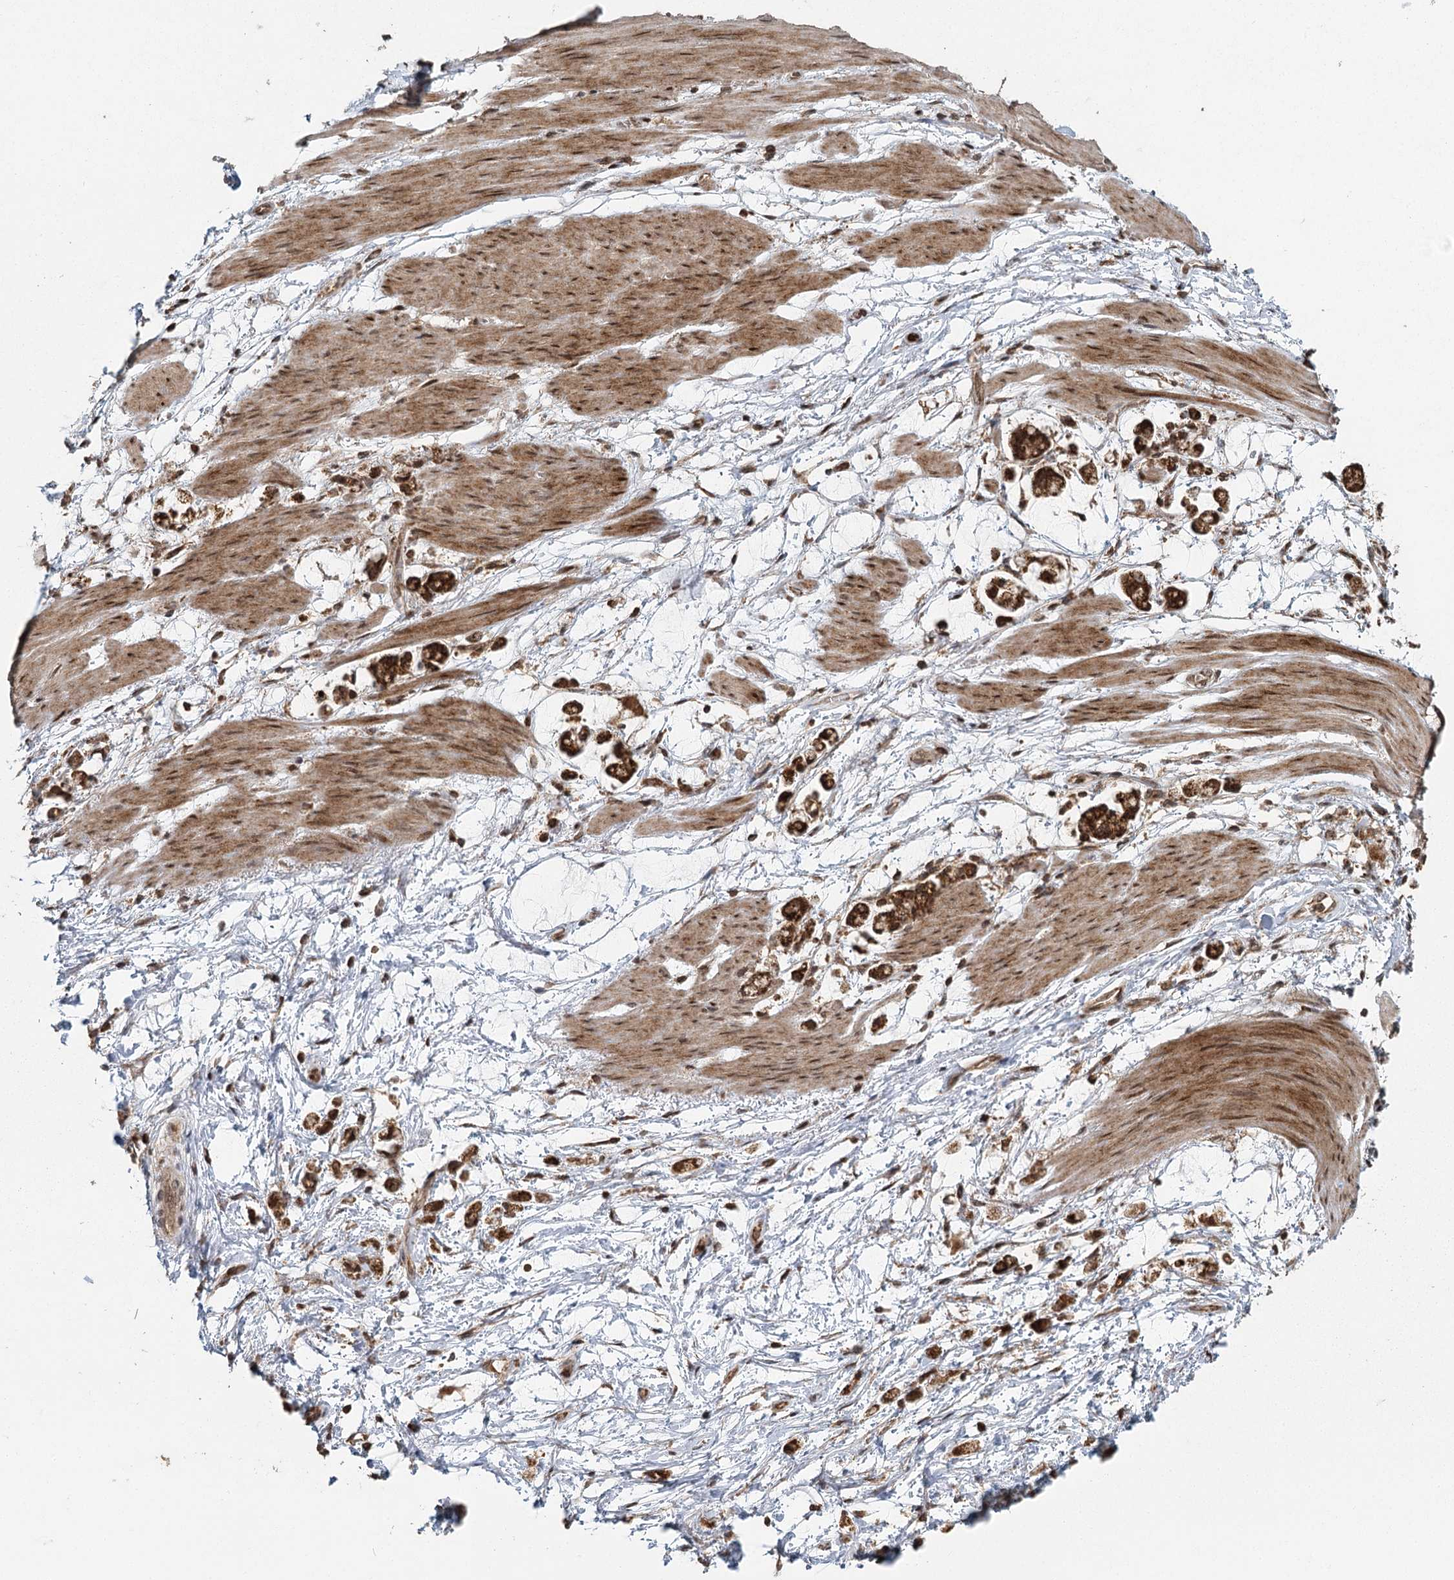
{"staining": {"intensity": "strong", "quantity": ">75%", "location": "cytoplasmic/membranous"}, "tissue": "stomach cancer", "cell_type": "Tumor cells", "image_type": "cancer", "snomed": [{"axis": "morphology", "description": "Adenocarcinoma, NOS"}, {"axis": "topography", "description": "Stomach"}], "caption": "Adenocarcinoma (stomach) stained with a brown dye displays strong cytoplasmic/membranous positive positivity in approximately >75% of tumor cells.", "gene": "MICU1", "patient": {"sex": "female", "age": 60}}